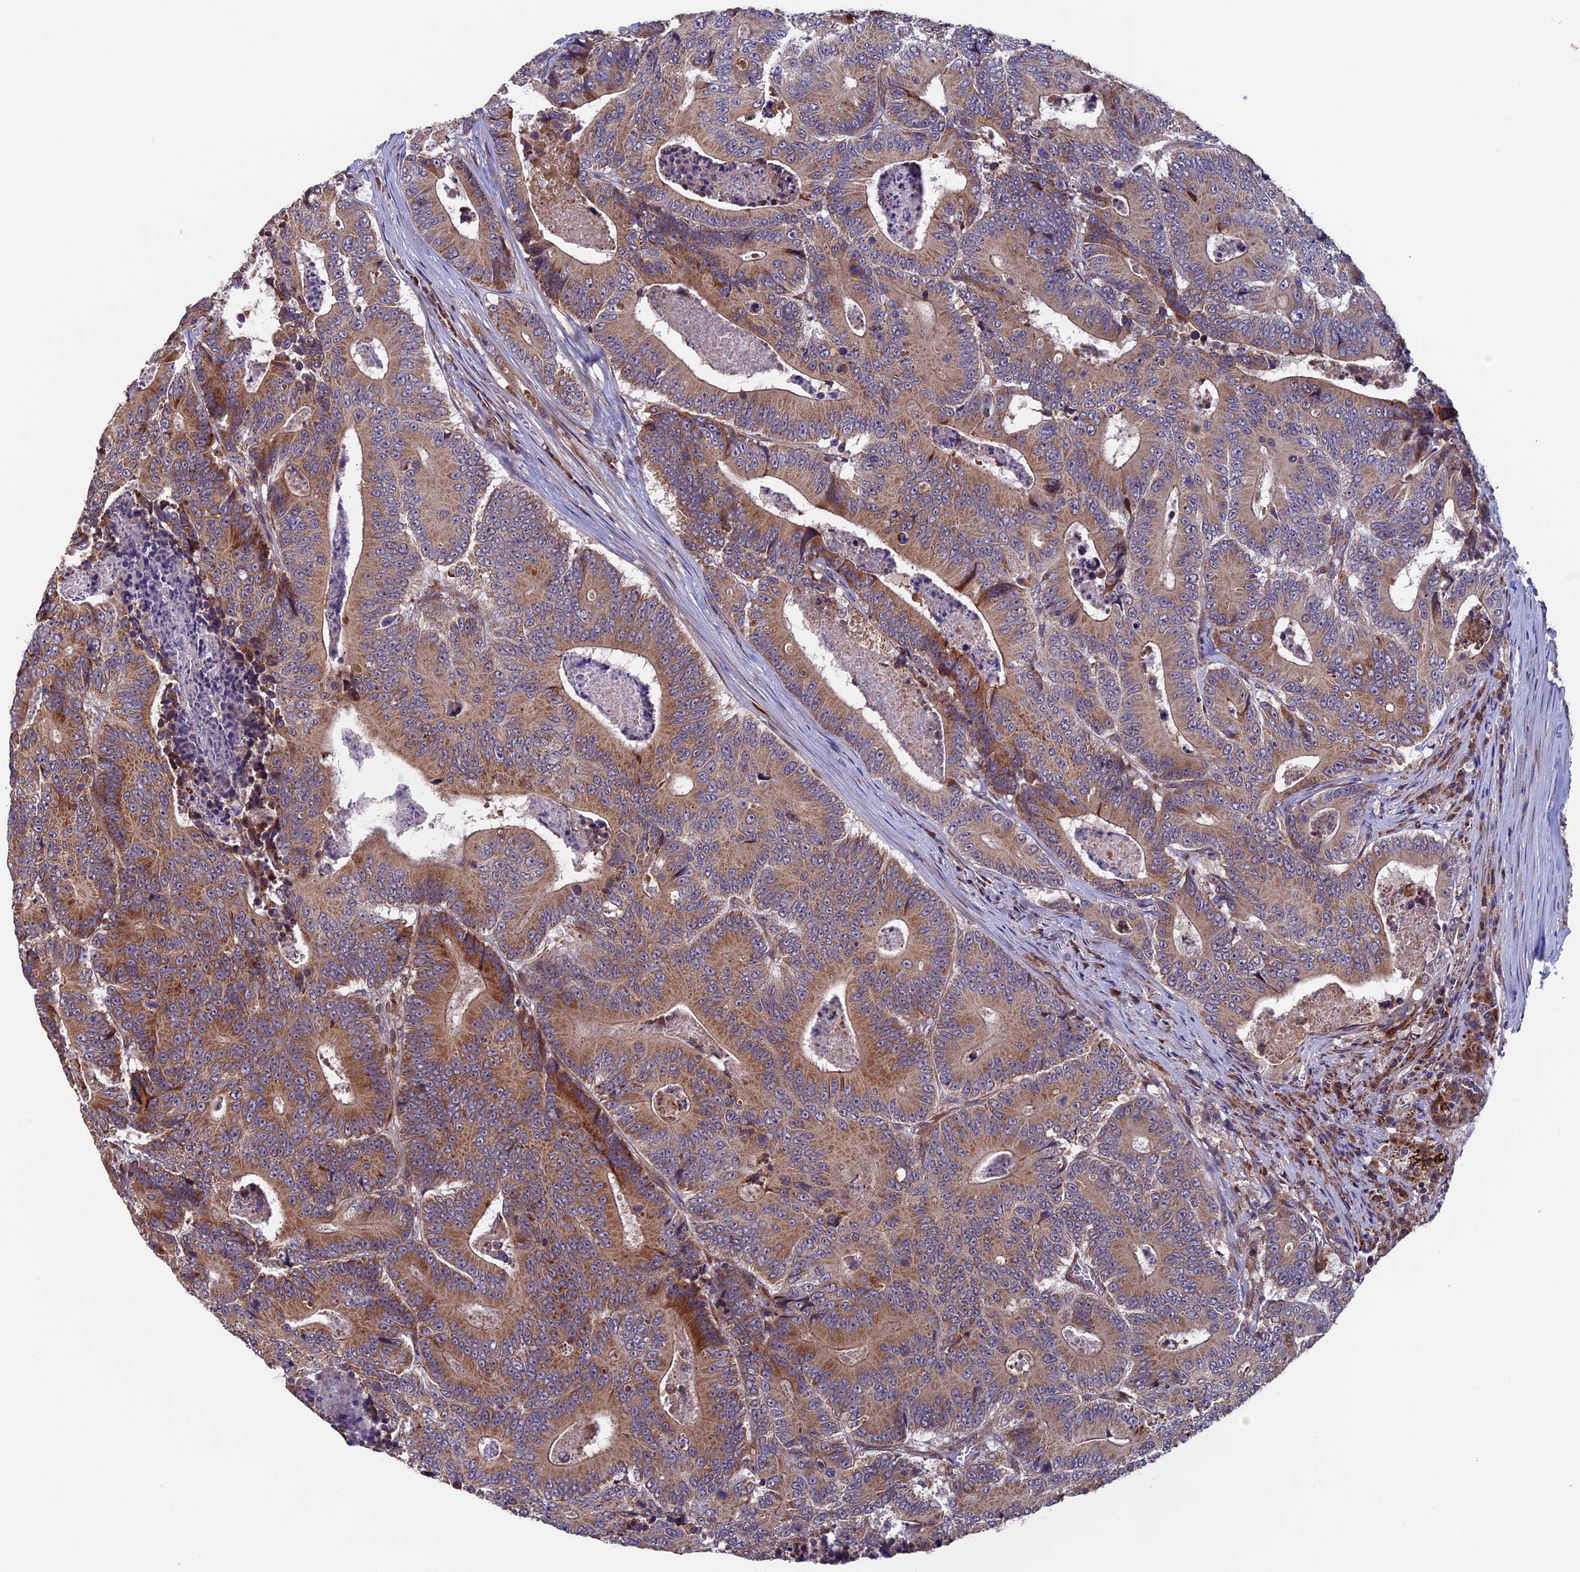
{"staining": {"intensity": "moderate", "quantity": ">75%", "location": "cytoplasmic/membranous"}, "tissue": "colorectal cancer", "cell_type": "Tumor cells", "image_type": "cancer", "snomed": [{"axis": "morphology", "description": "Adenocarcinoma, NOS"}, {"axis": "topography", "description": "Colon"}], "caption": "Immunohistochemical staining of human adenocarcinoma (colorectal) shows medium levels of moderate cytoplasmic/membranous protein staining in approximately >75% of tumor cells.", "gene": "RNF17", "patient": {"sex": "male", "age": 83}}